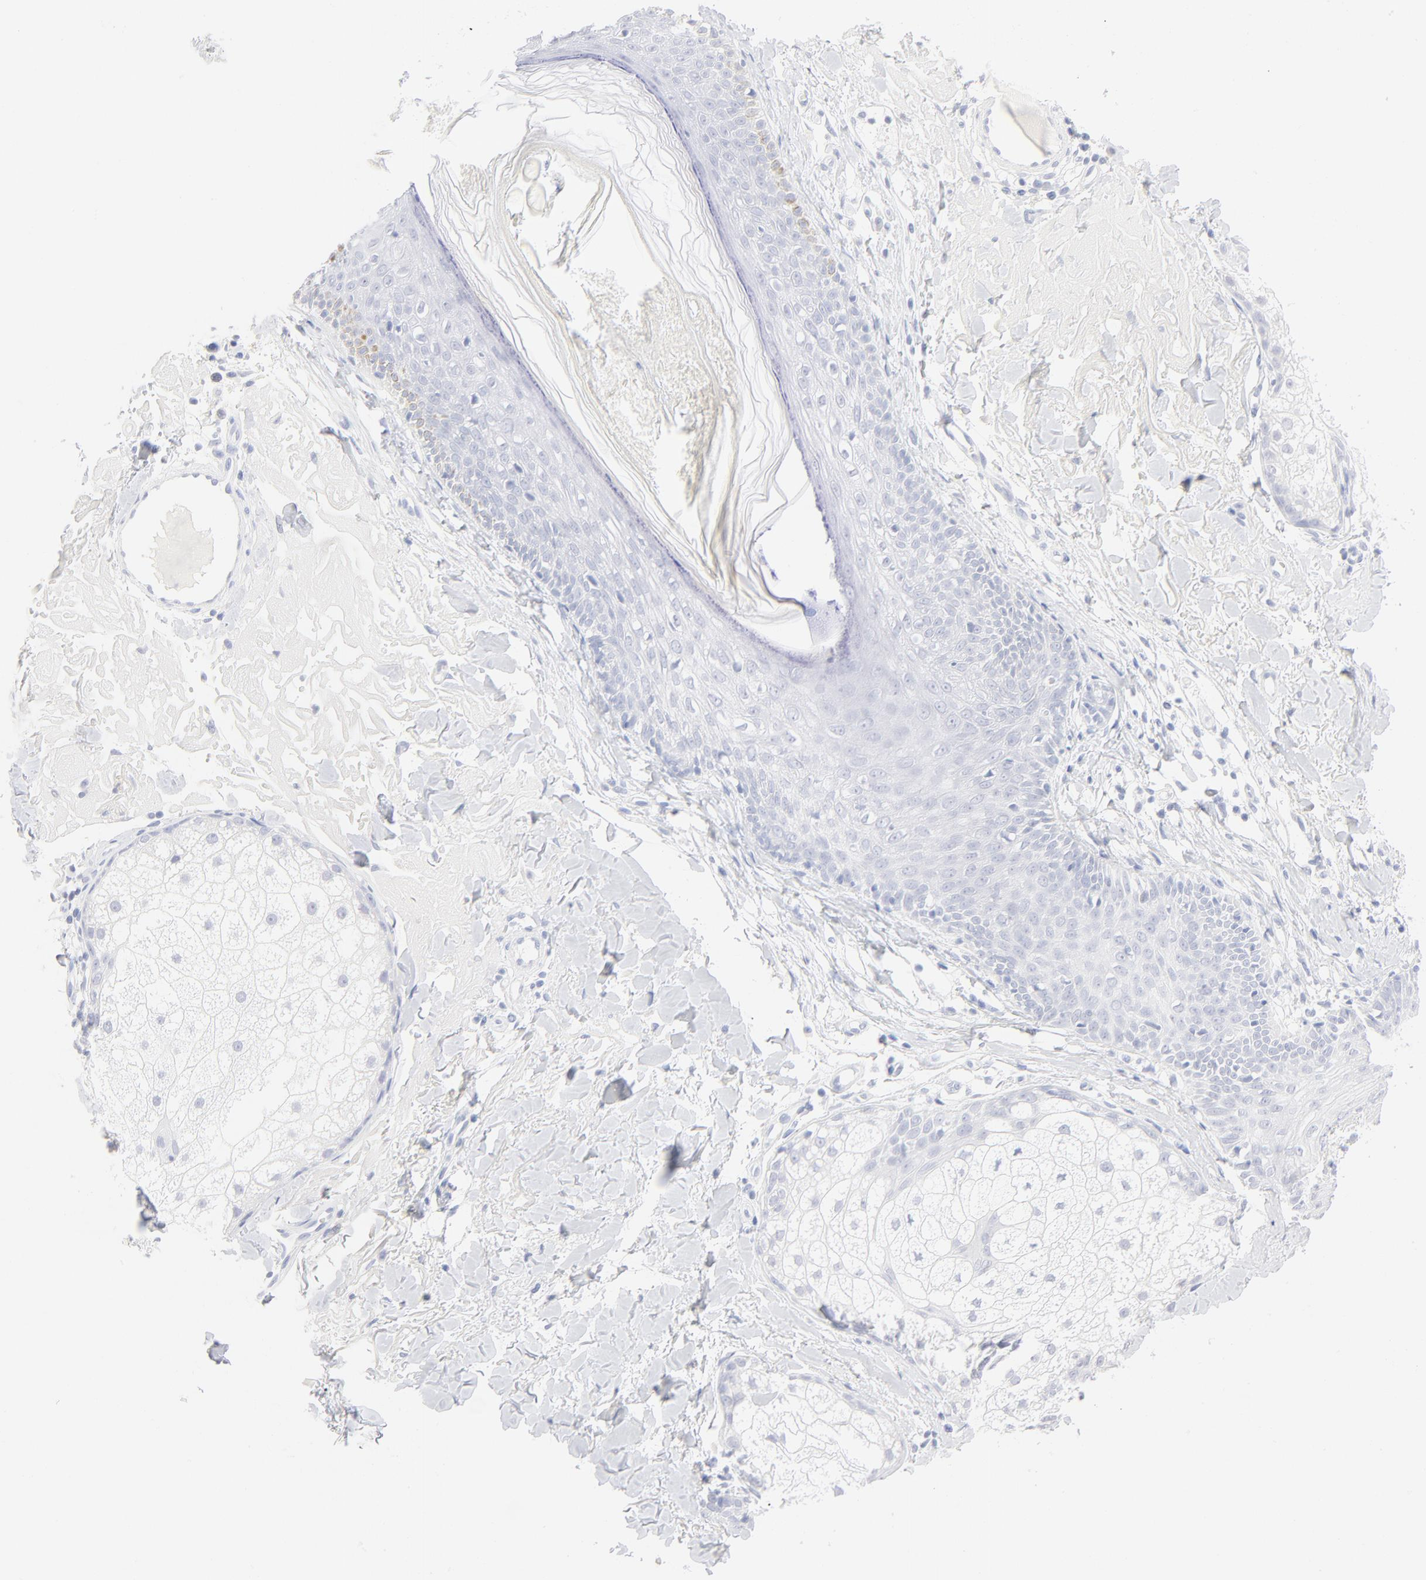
{"staining": {"intensity": "negative", "quantity": "none", "location": "none"}, "tissue": "skin cancer", "cell_type": "Tumor cells", "image_type": "cancer", "snomed": [{"axis": "morphology", "description": "Basal cell carcinoma"}, {"axis": "topography", "description": "Skin"}], "caption": "Immunohistochemistry (IHC) photomicrograph of skin cancer (basal cell carcinoma) stained for a protein (brown), which exhibits no expression in tumor cells.", "gene": "ONECUT1", "patient": {"sex": "male", "age": 74}}